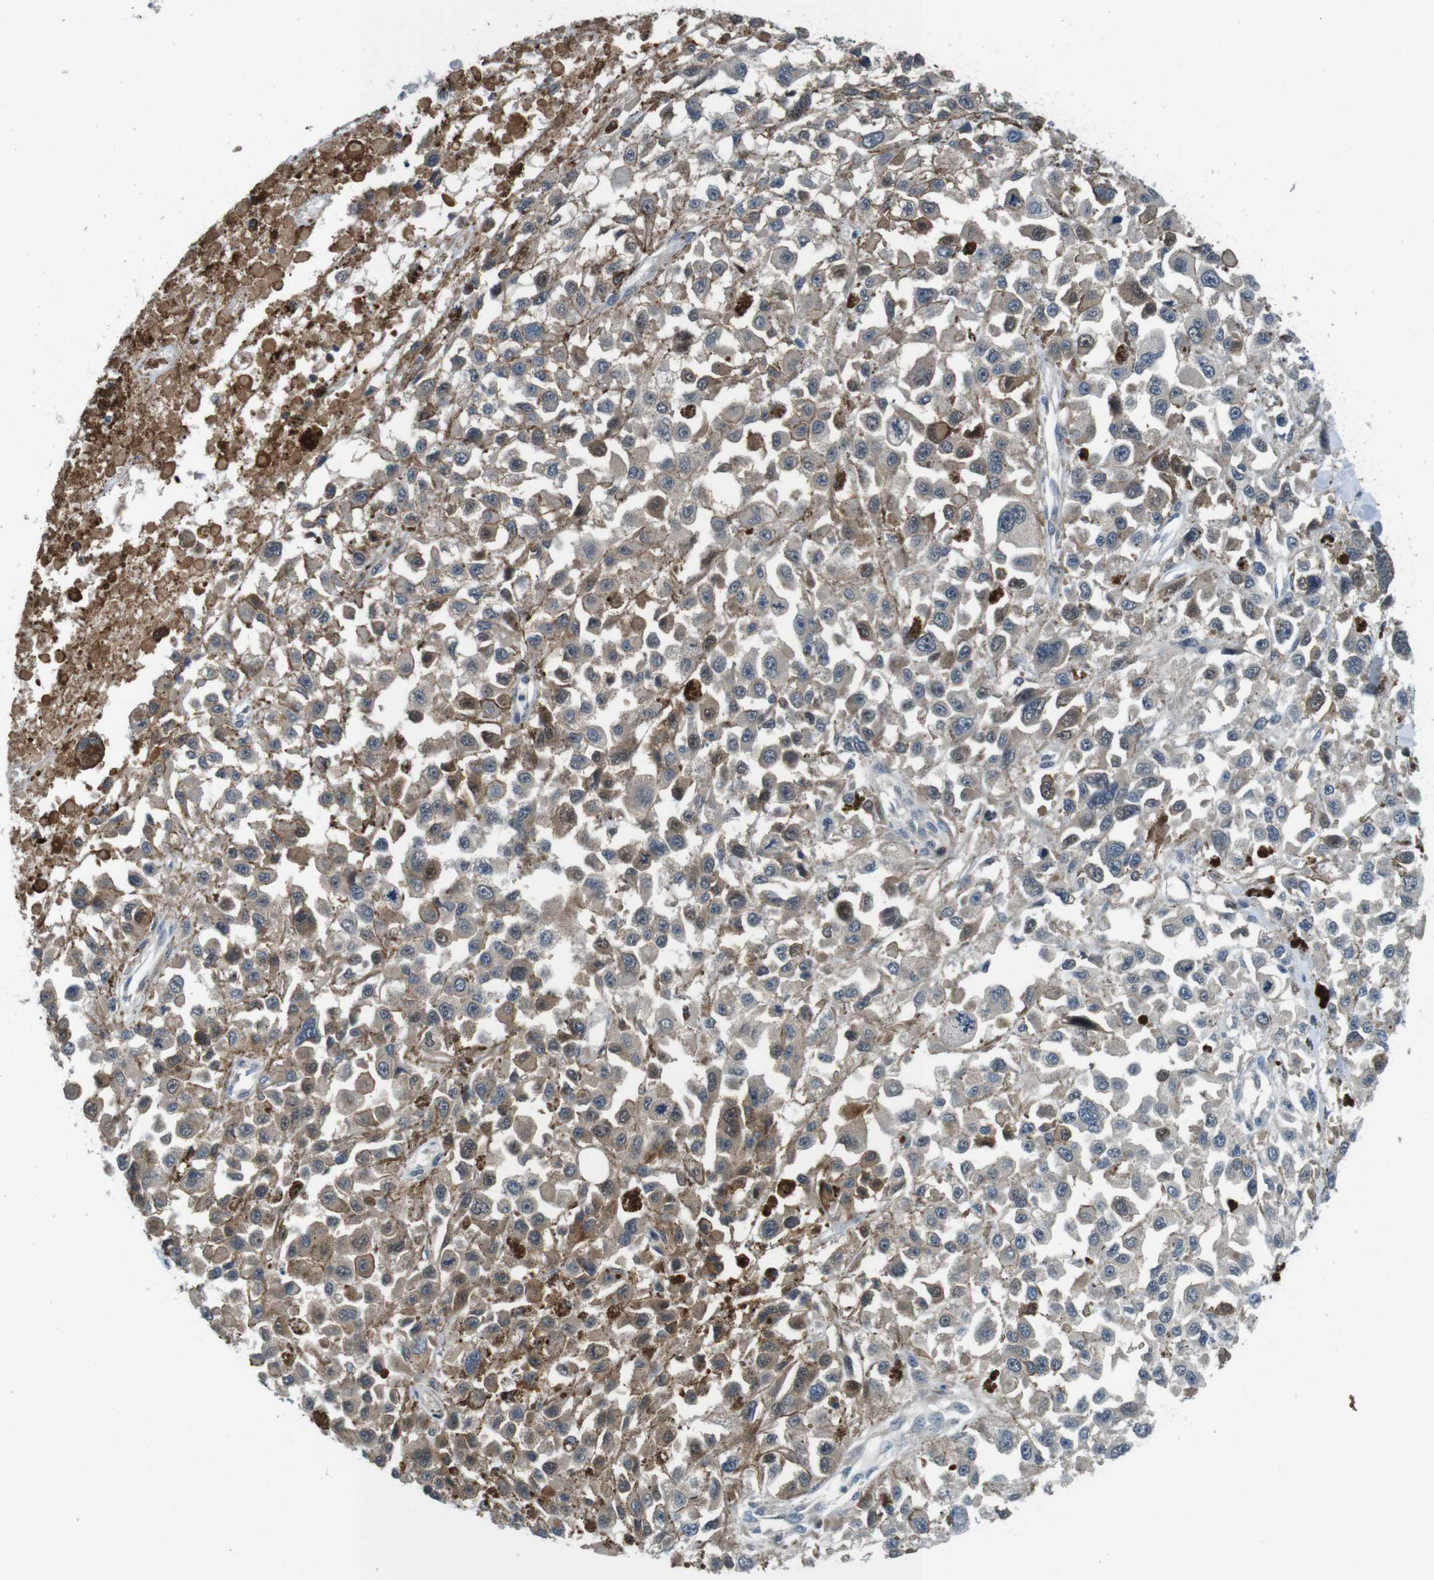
{"staining": {"intensity": "weak", "quantity": ">75%", "location": "cytoplasmic/membranous"}, "tissue": "melanoma", "cell_type": "Tumor cells", "image_type": "cancer", "snomed": [{"axis": "morphology", "description": "Malignant melanoma, Metastatic site"}, {"axis": "topography", "description": "Lymph node"}], "caption": "Immunohistochemical staining of human melanoma reveals weak cytoplasmic/membranous protein expression in about >75% of tumor cells. (DAB IHC with brightfield microscopy, high magnification).", "gene": "LRP5", "patient": {"sex": "male", "age": 59}}